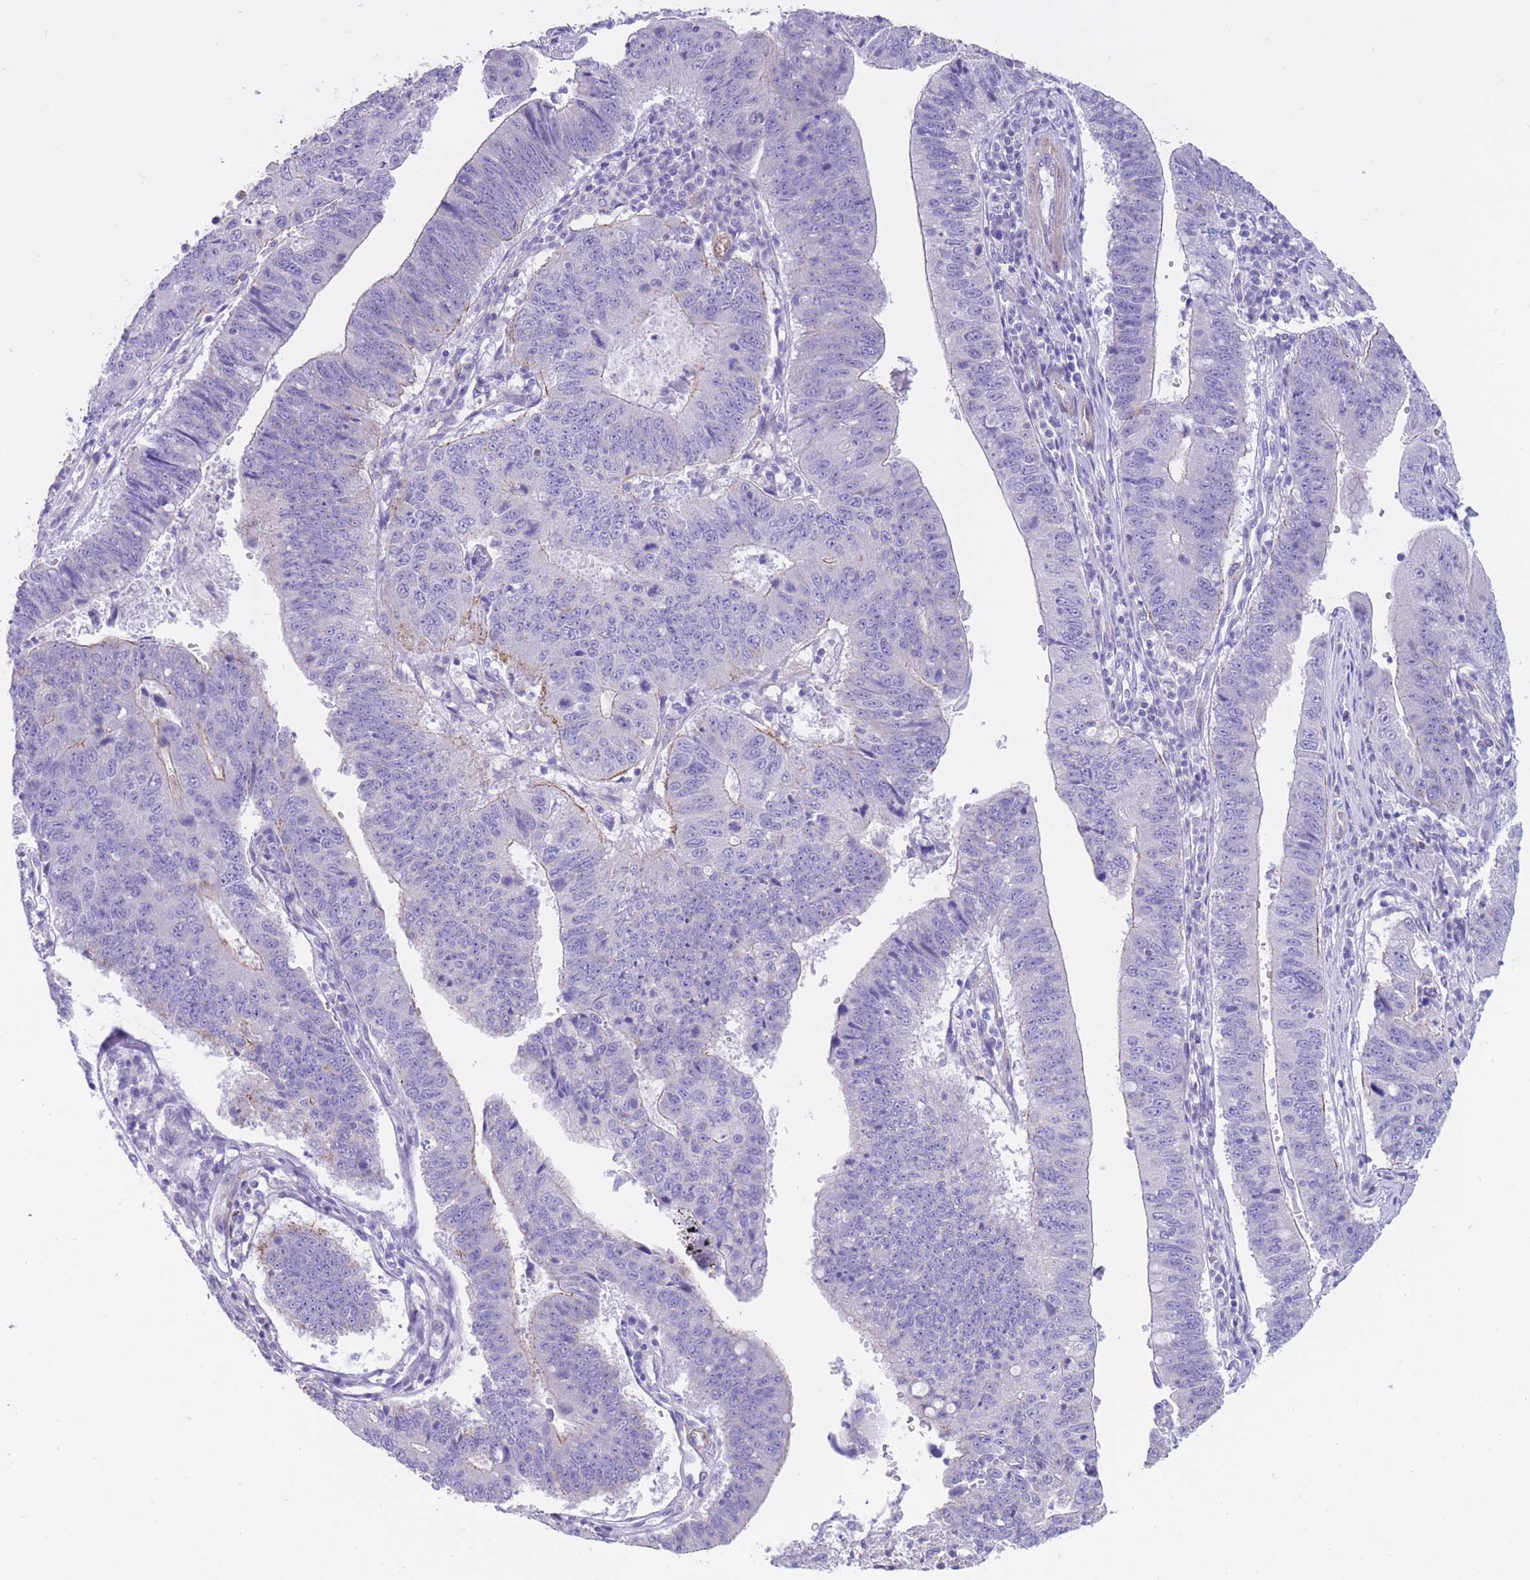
{"staining": {"intensity": "negative", "quantity": "none", "location": "none"}, "tissue": "stomach cancer", "cell_type": "Tumor cells", "image_type": "cancer", "snomed": [{"axis": "morphology", "description": "Adenocarcinoma, NOS"}, {"axis": "topography", "description": "Stomach"}], "caption": "There is no significant staining in tumor cells of adenocarcinoma (stomach).", "gene": "LDB3", "patient": {"sex": "male", "age": 59}}